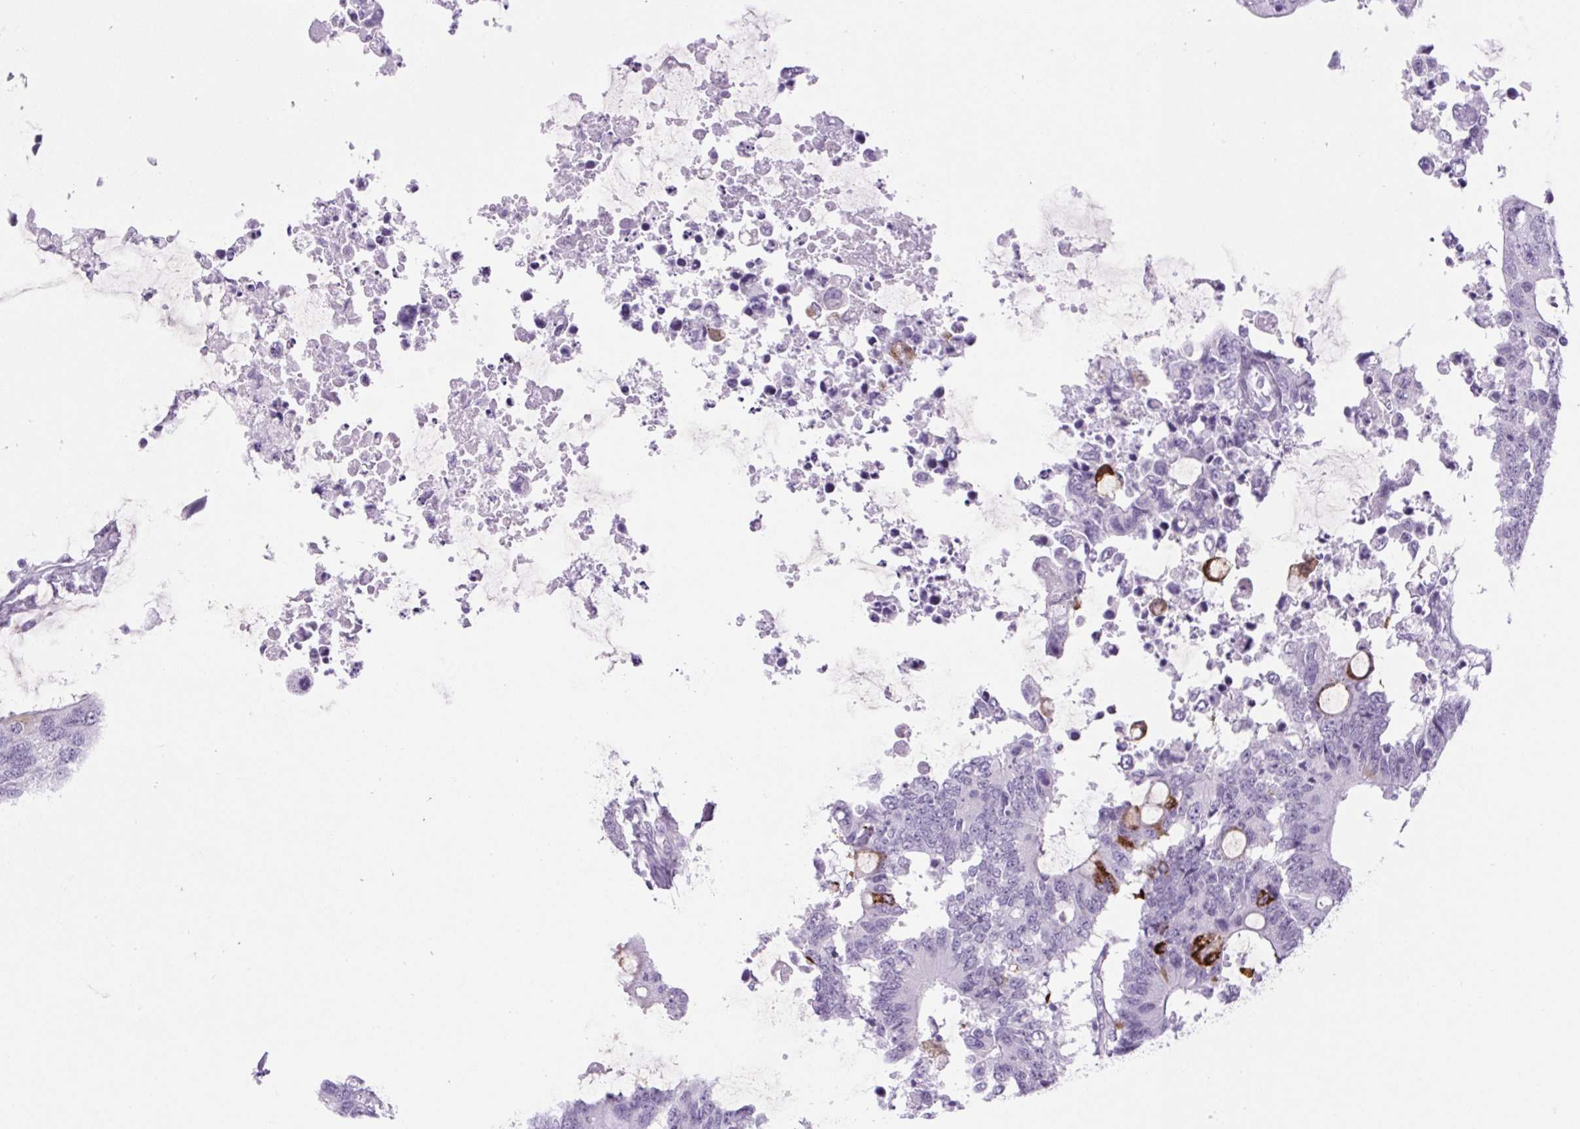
{"staining": {"intensity": "strong", "quantity": "<25%", "location": "cytoplasmic/membranous"}, "tissue": "colorectal cancer", "cell_type": "Tumor cells", "image_type": "cancer", "snomed": [{"axis": "morphology", "description": "Adenocarcinoma, NOS"}, {"axis": "topography", "description": "Colon"}], "caption": "A histopathology image of human colorectal cancer (adenocarcinoma) stained for a protein shows strong cytoplasmic/membranous brown staining in tumor cells. The protein of interest is stained brown, and the nuclei are stained in blue (DAB (3,3'-diaminobenzidine) IHC with brightfield microscopy, high magnification).", "gene": "BCAS1", "patient": {"sex": "male", "age": 71}}